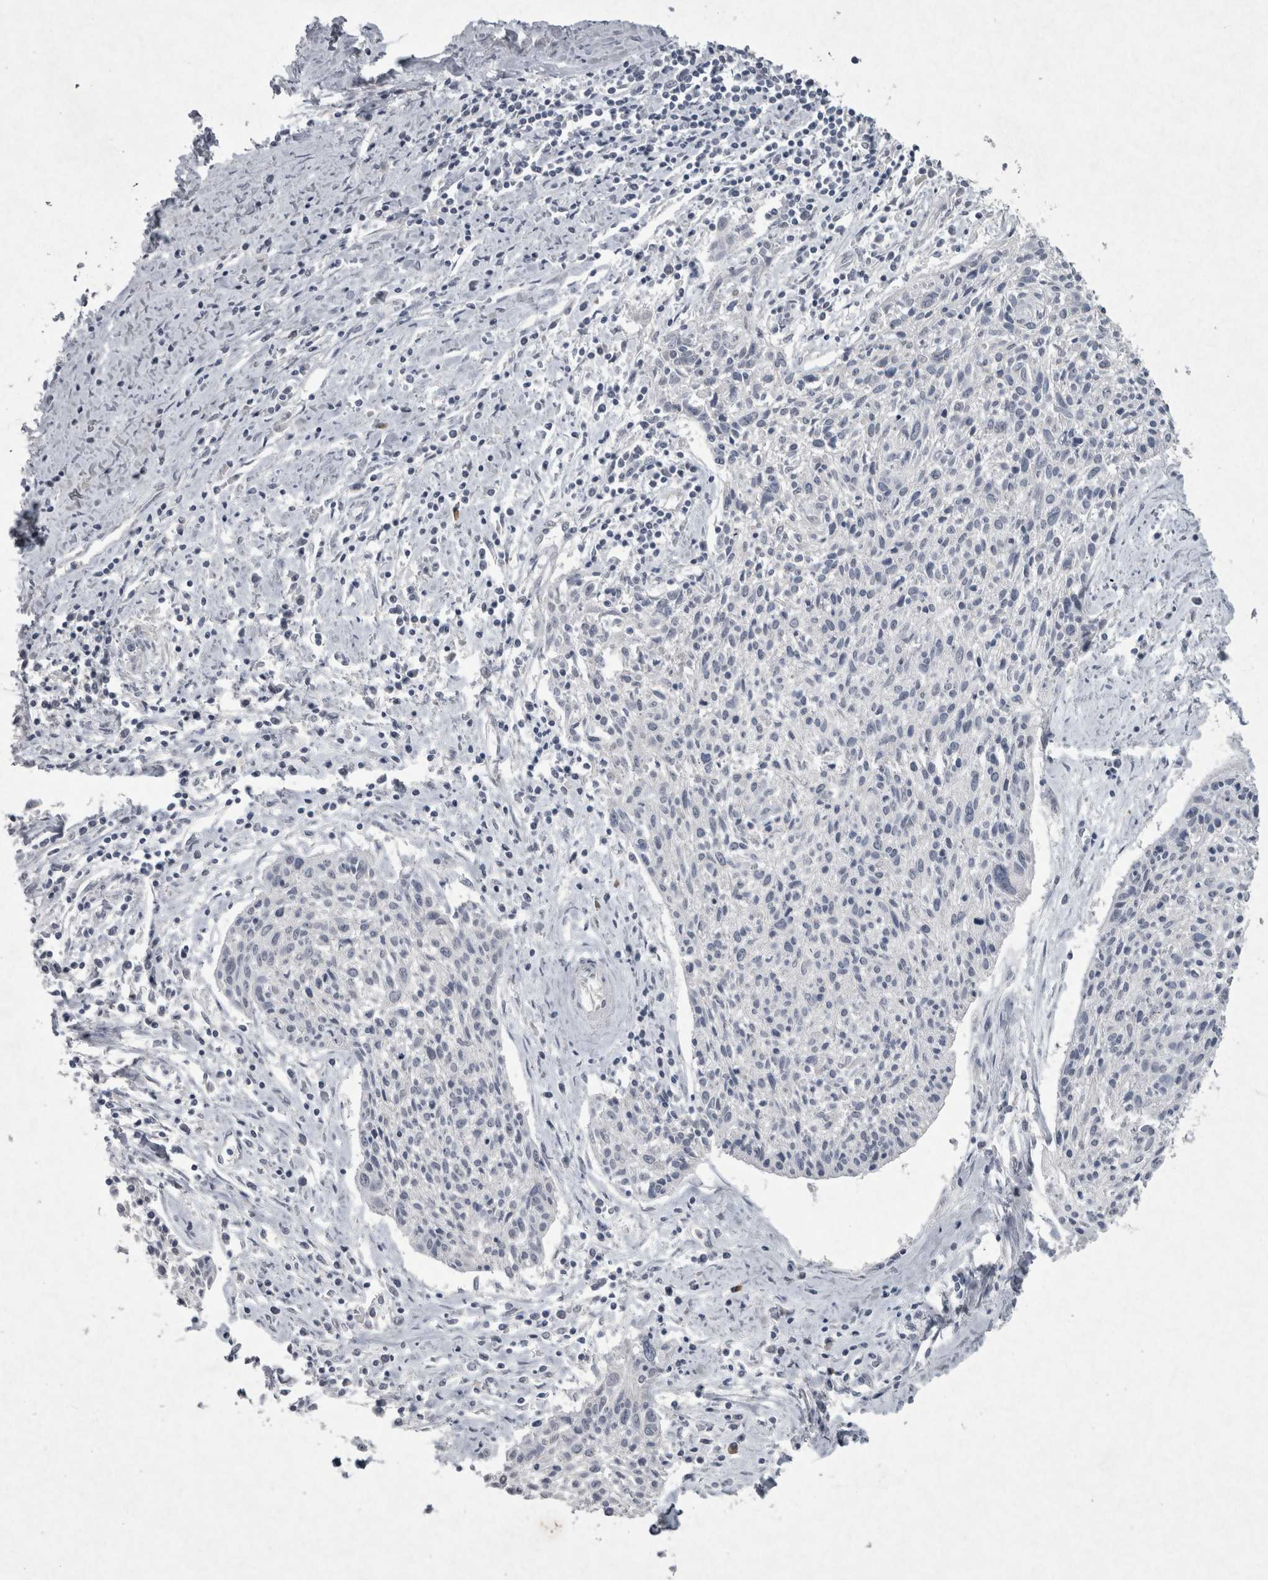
{"staining": {"intensity": "negative", "quantity": "none", "location": "none"}, "tissue": "cervical cancer", "cell_type": "Tumor cells", "image_type": "cancer", "snomed": [{"axis": "morphology", "description": "Squamous cell carcinoma, NOS"}, {"axis": "topography", "description": "Cervix"}], "caption": "The photomicrograph exhibits no staining of tumor cells in cervical cancer.", "gene": "PDX1", "patient": {"sex": "female", "age": 51}}